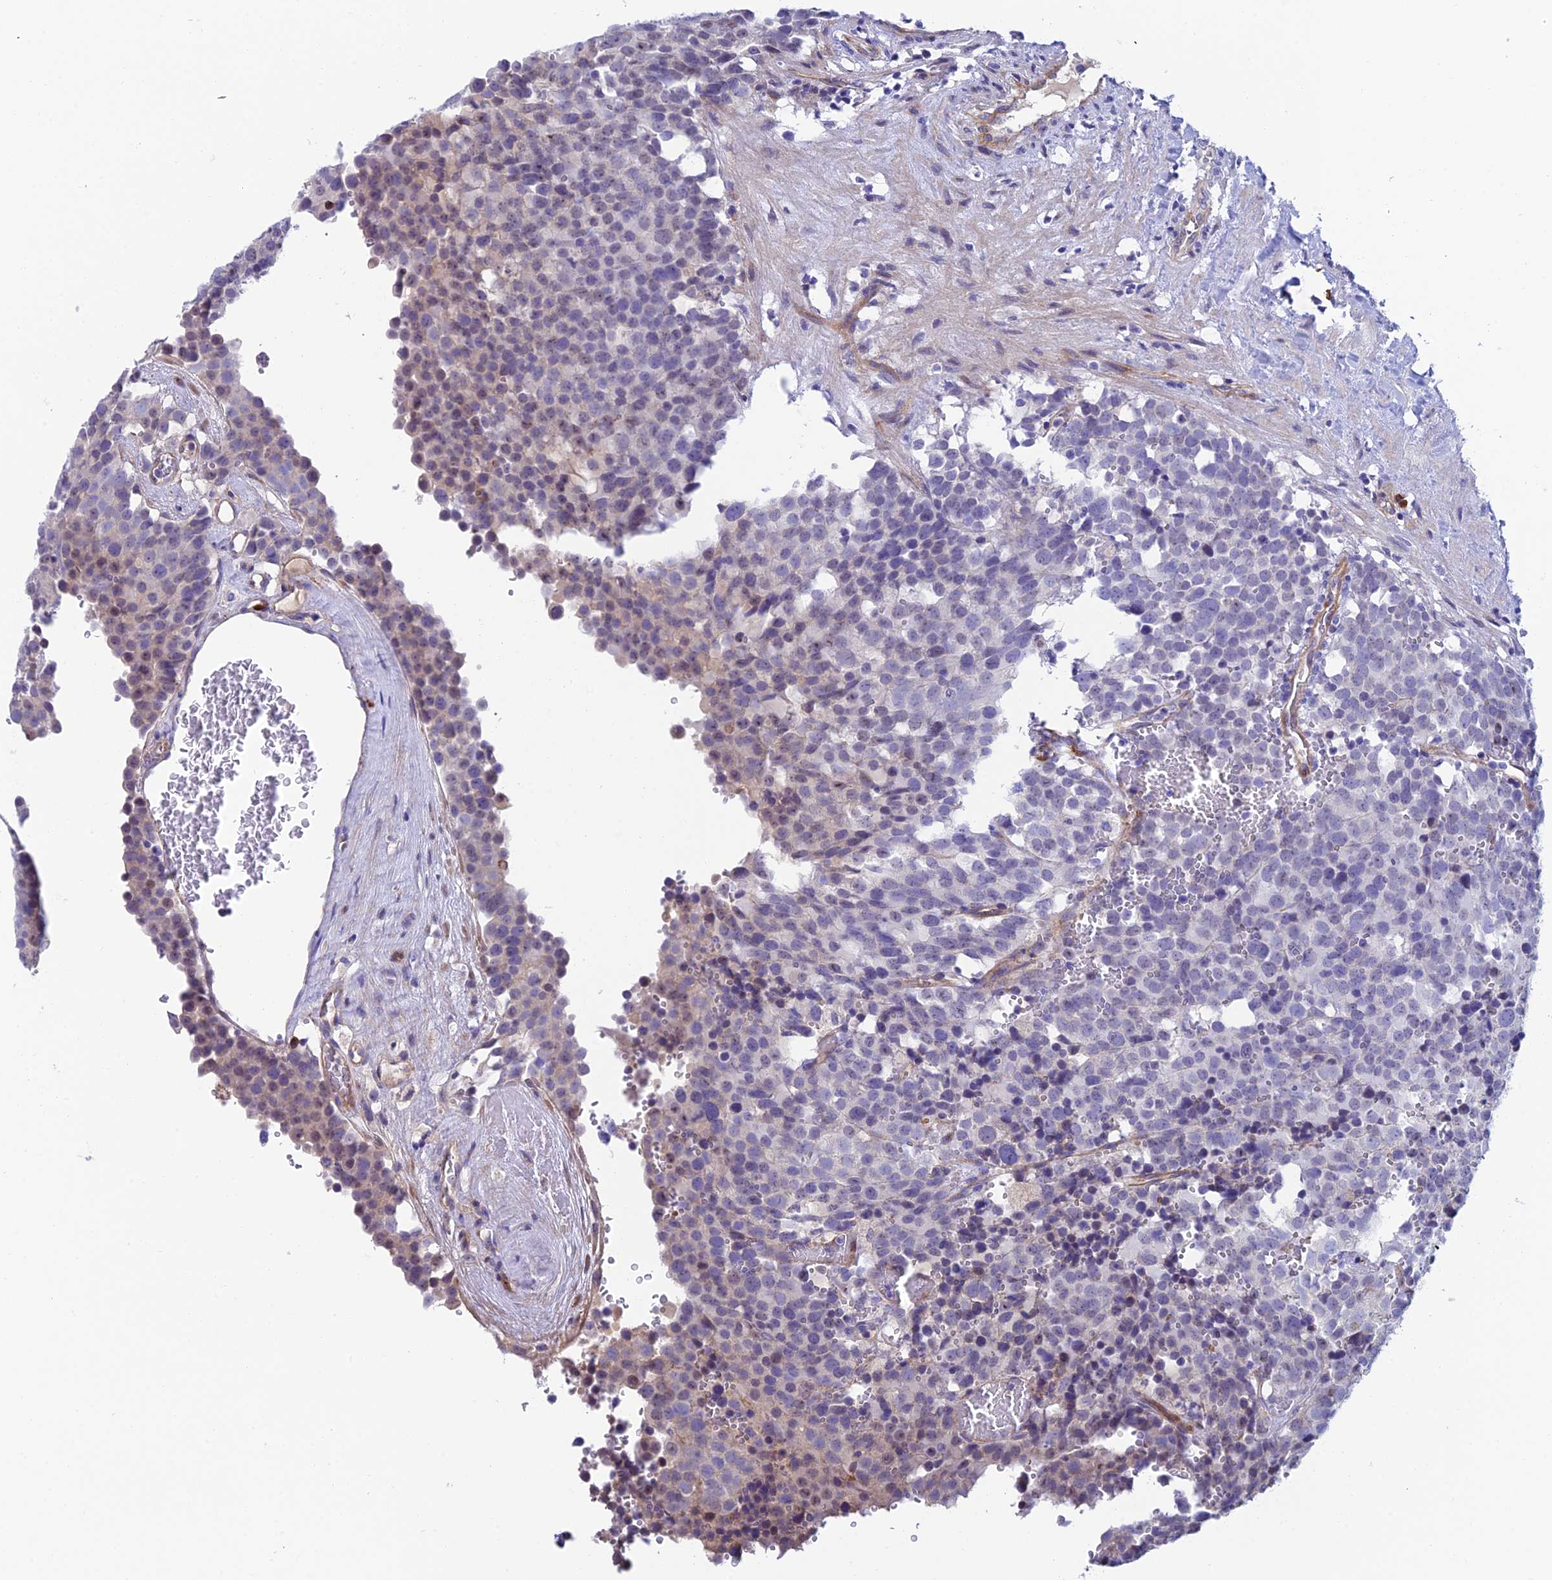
{"staining": {"intensity": "negative", "quantity": "none", "location": "none"}, "tissue": "testis cancer", "cell_type": "Tumor cells", "image_type": "cancer", "snomed": [{"axis": "morphology", "description": "Seminoma, NOS"}, {"axis": "topography", "description": "Testis"}], "caption": "IHC image of neoplastic tissue: human testis seminoma stained with DAB shows no significant protein staining in tumor cells. (Stains: DAB (3,3'-diaminobenzidine) IHC with hematoxylin counter stain, Microscopy: brightfield microscopy at high magnification).", "gene": "MACIR", "patient": {"sex": "male", "age": 71}}